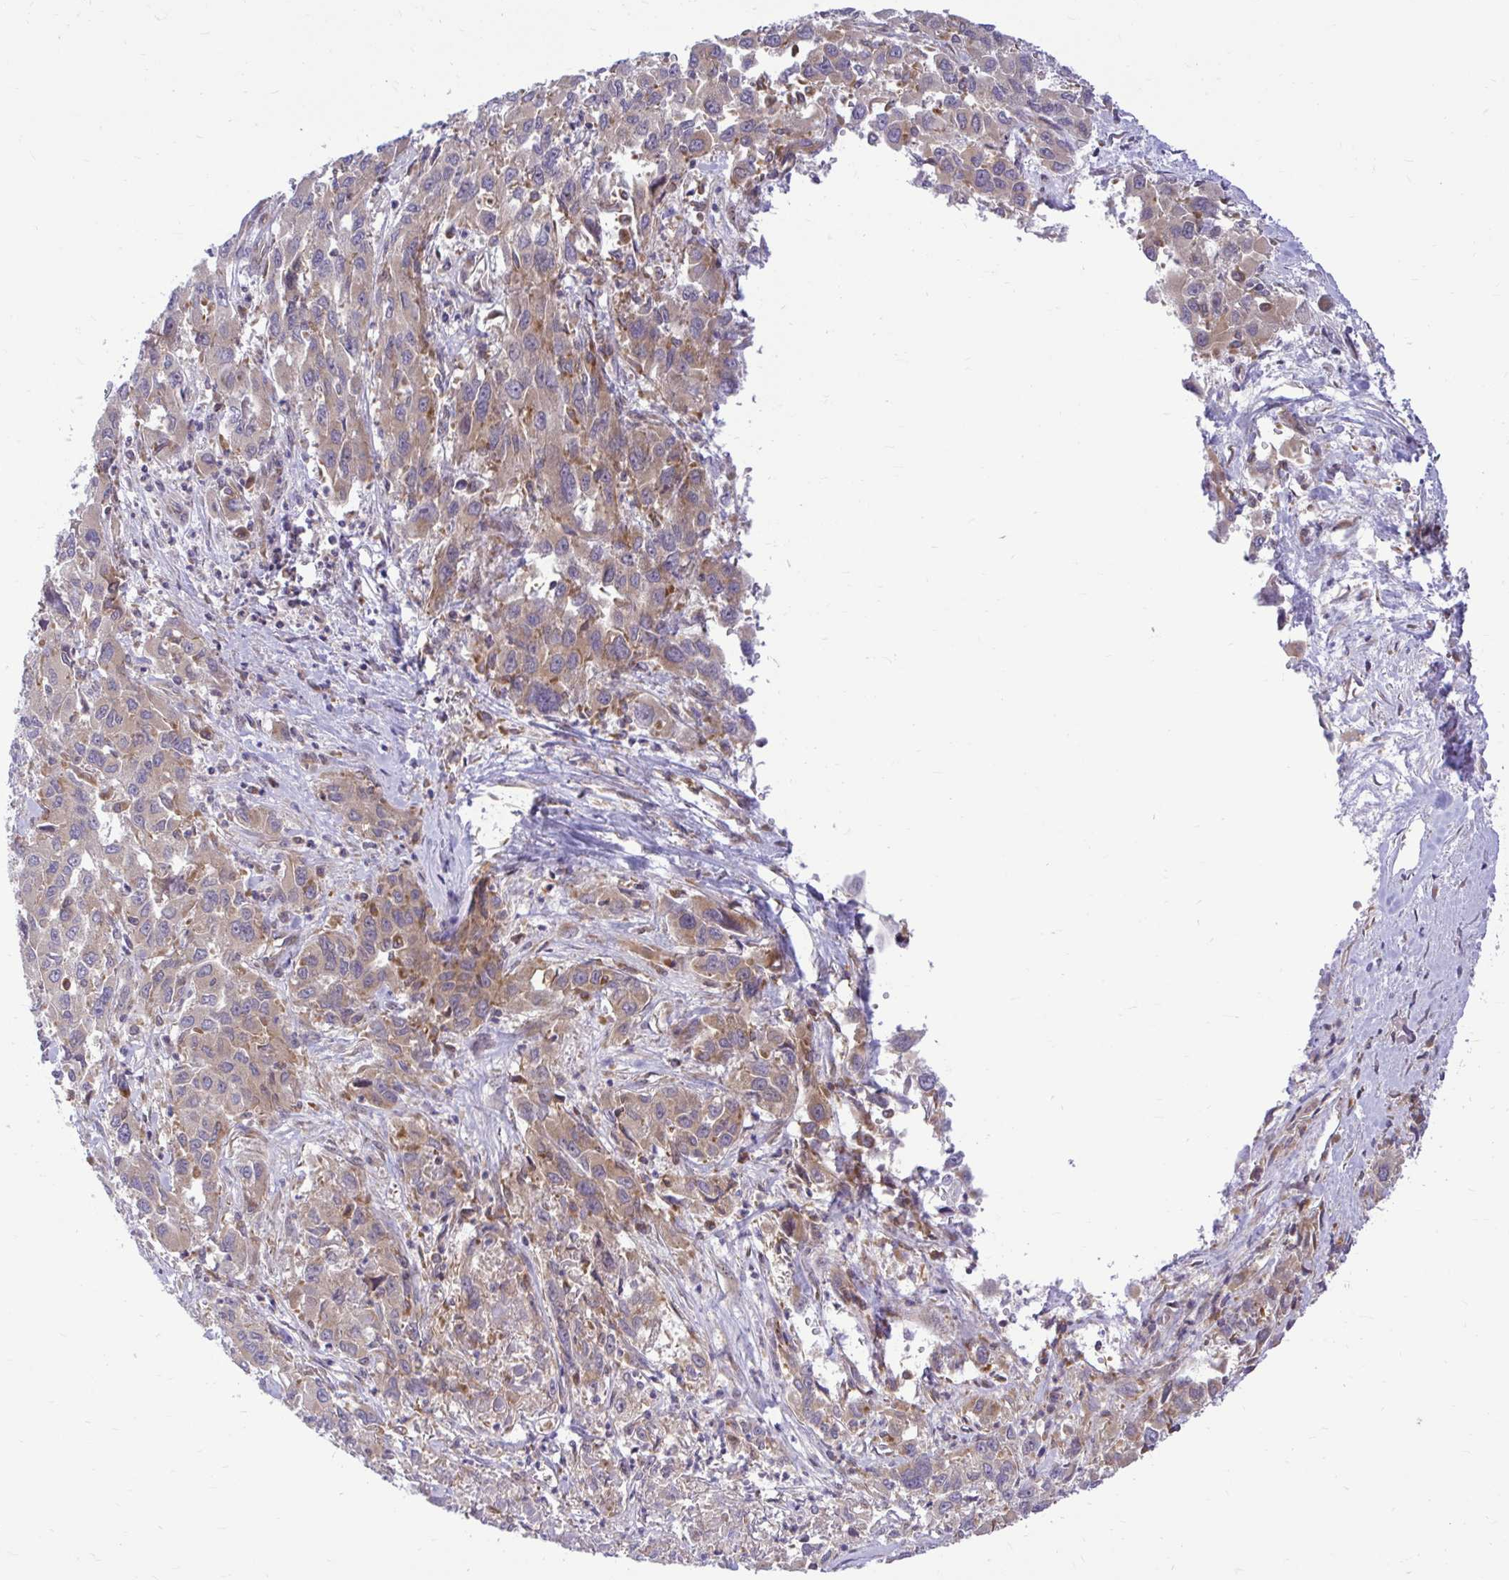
{"staining": {"intensity": "moderate", "quantity": "25%-75%", "location": "cytoplasmic/membranous"}, "tissue": "liver cancer", "cell_type": "Tumor cells", "image_type": "cancer", "snomed": [{"axis": "morphology", "description": "Carcinoma, Hepatocellular, NOS"}, {"axis": "topography", "description": "Liver"}], "caption": "Hepatocellular carcinoma (liver) tissue reveals moderate cytoplasmic/membranous positivity in approximately 25%-75% of tumor cells The staining was performed using DAB to visualize the protein expression in brown, while the nuclei were stained in blue with hematoxylin (Magnification: 20x).", "gene": "VTI1B", "patient": {"sex": "male", "age": 63}}